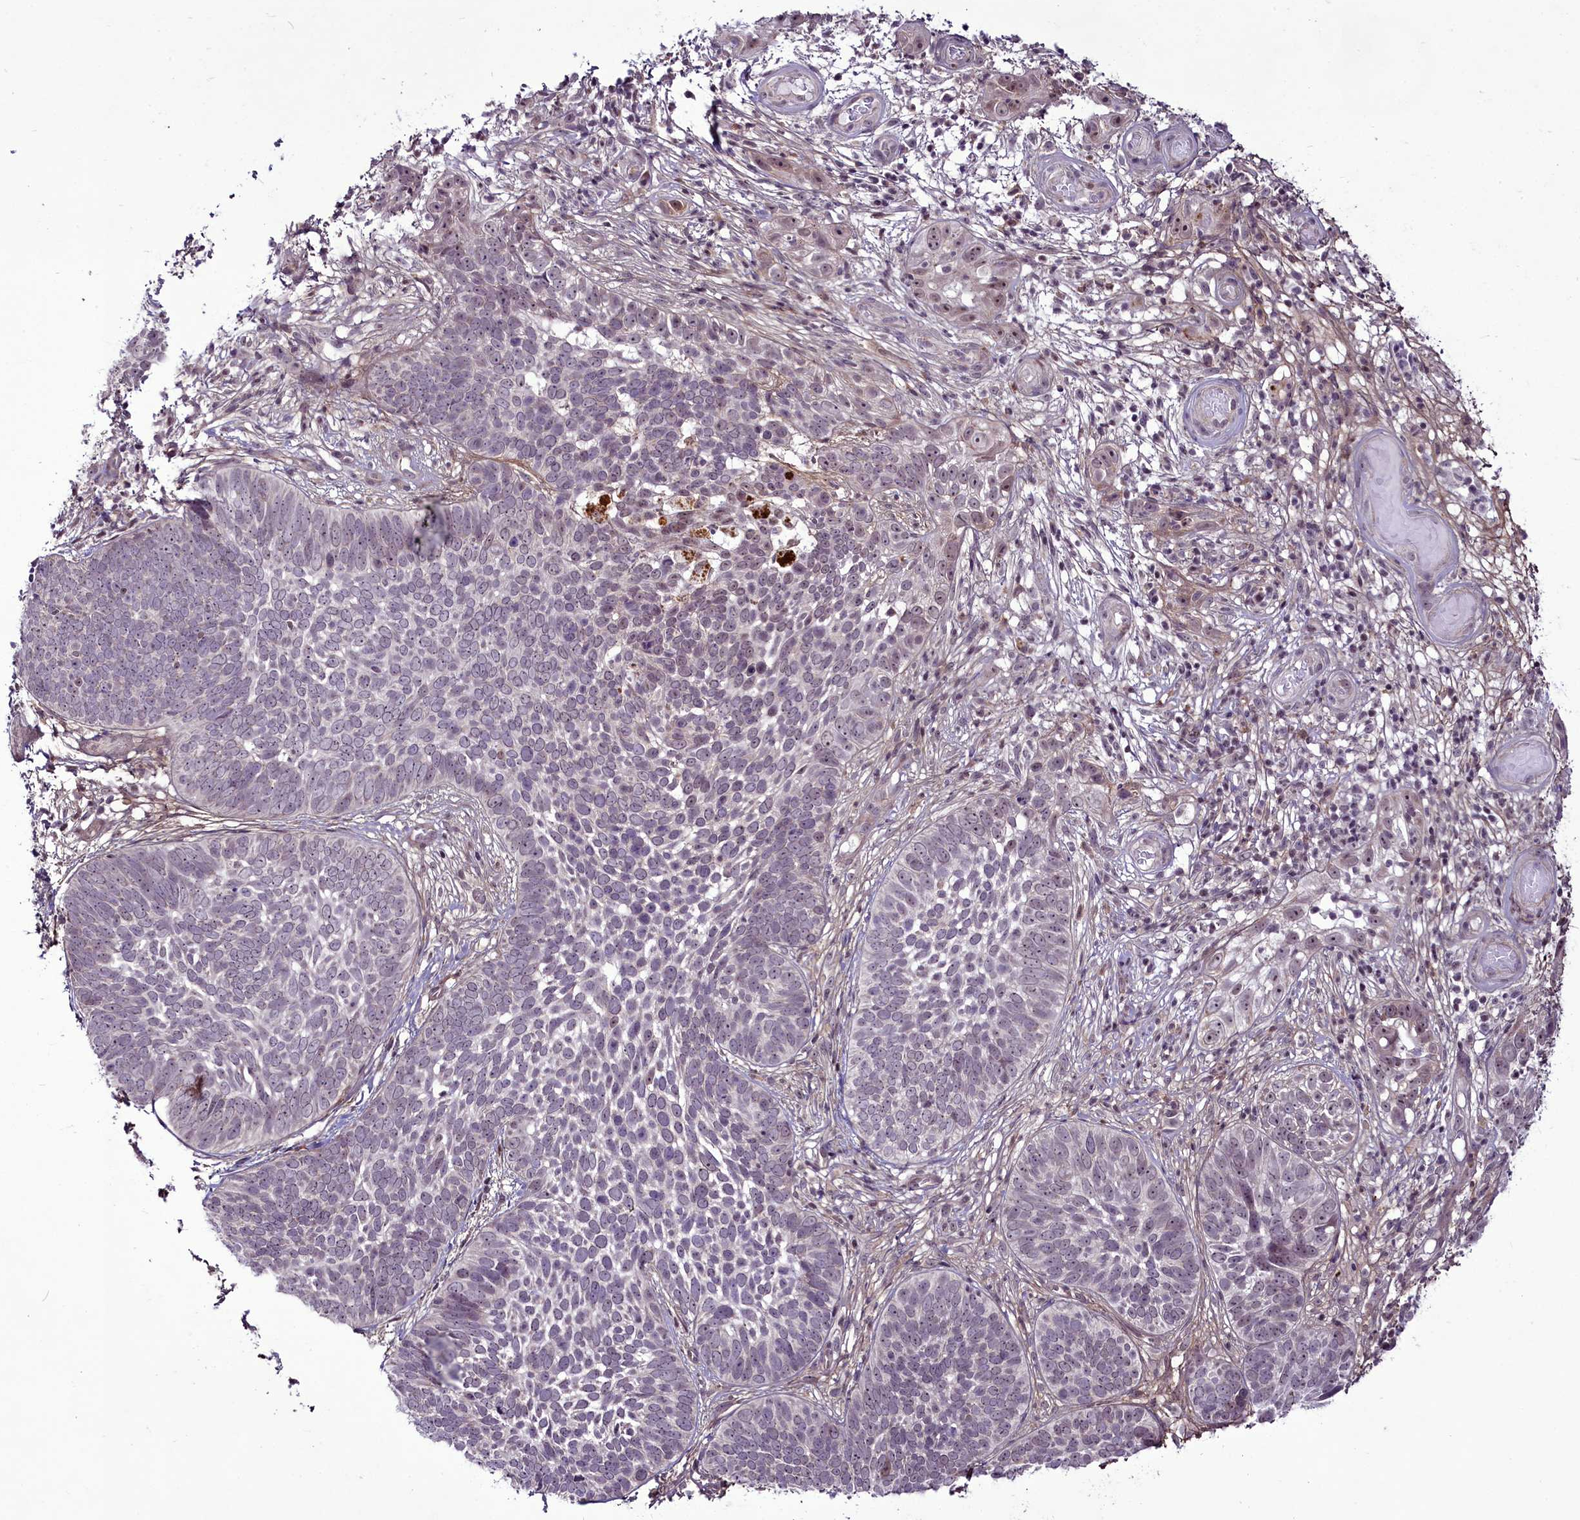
{"staining": {"intensity": "negative", "quantity": "none", "location": "none"}, "tissue": "skin cancer", "cell_type": "Tumor cells", "image_type": "cancer", "snomed": [{"axis": "morphology", "description": "Basal cell carcinoma"}, {"axis": "topography", "description": "Skin"}], "caption": "Immunohistochemistry (IHC) micrograph of neoplastic tissue: skin cancer (basal cell carcinoma) stained with DAB displays no significant protein expression in tumor cells.", "gene": "RSBN1", "patient": {"sex": "male", "age": 89}}